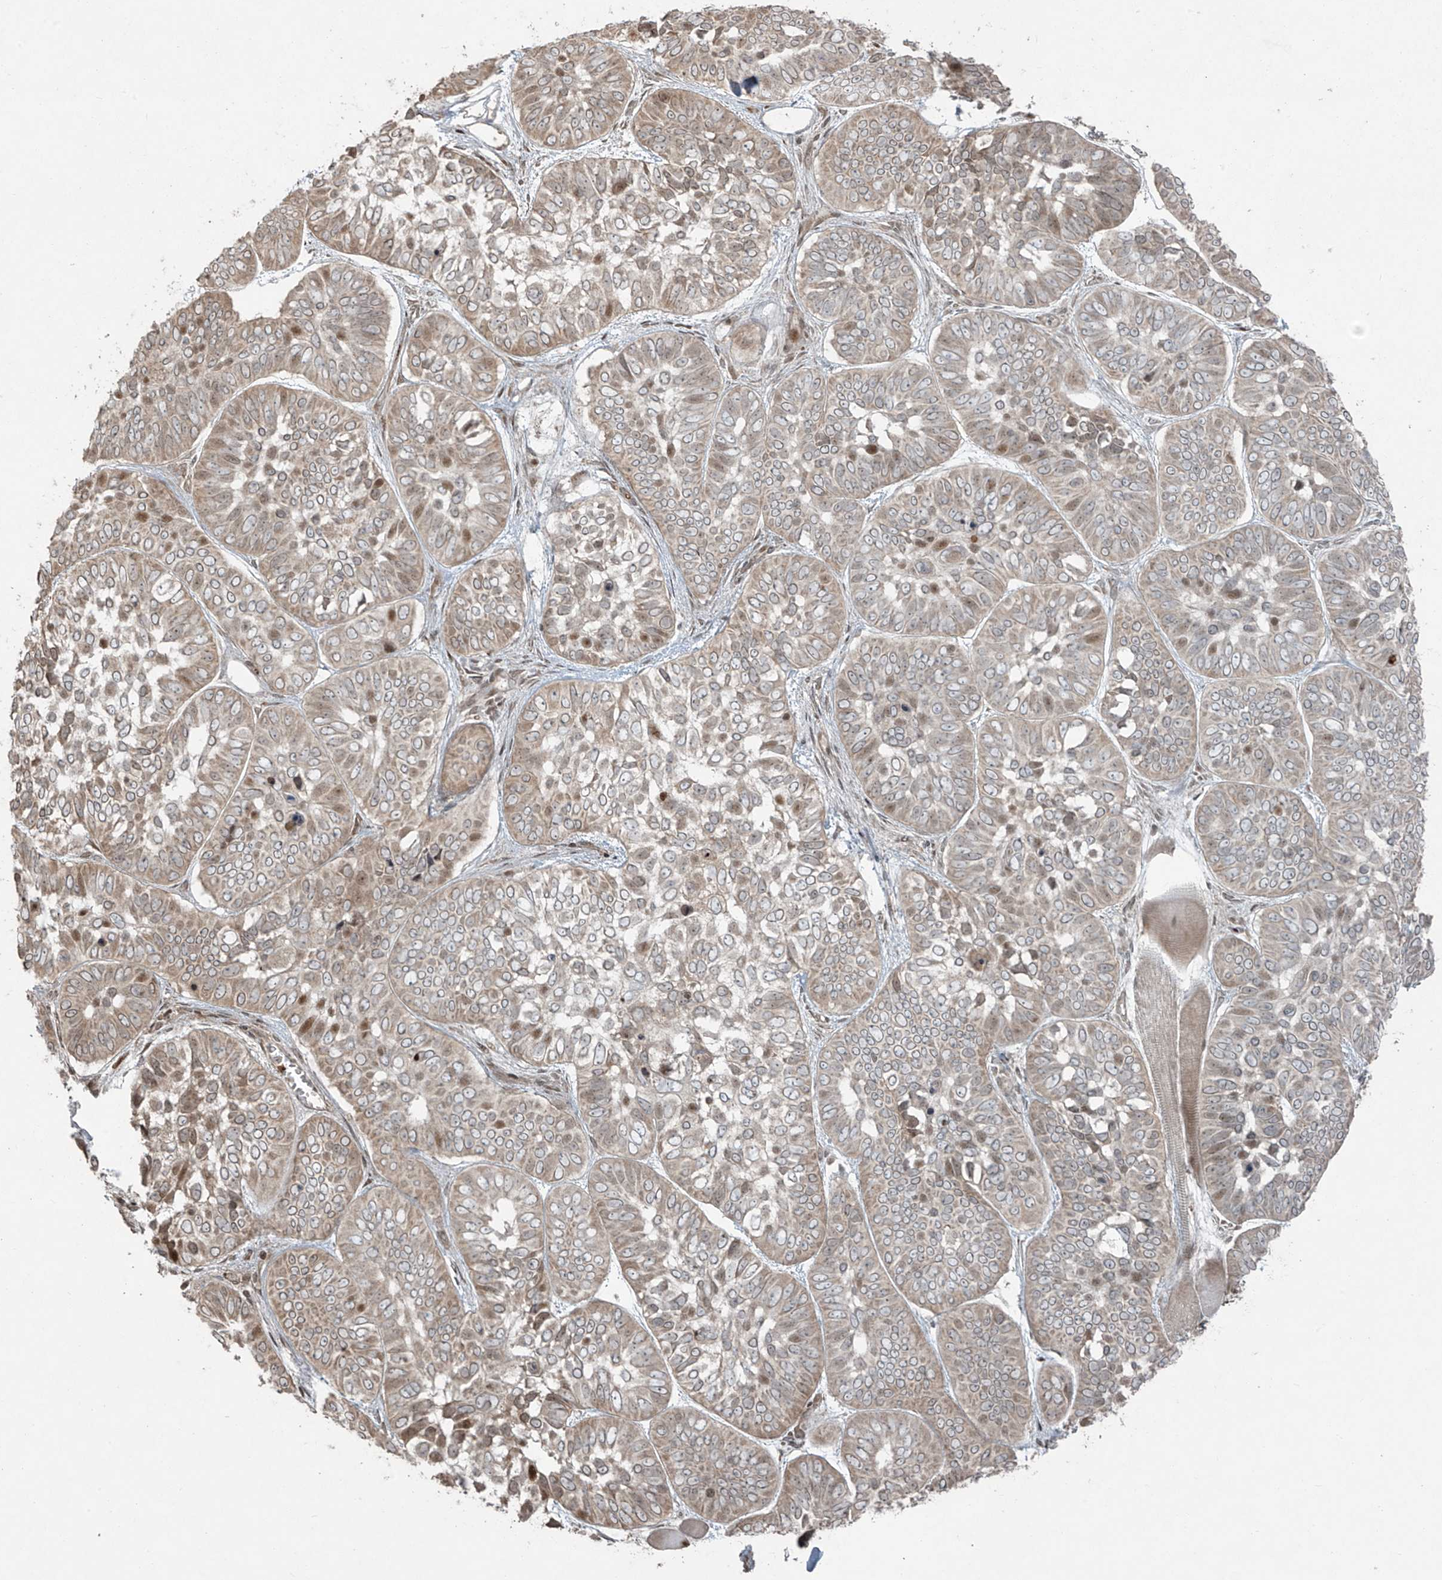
{"staining": {"intensity": "moderate", "quantity": "<25%", "location": "nuclear"}, "tissue": "skin cancer", "cell_type": "Tumor cells", "image_type": "cancer", "snomed": [{"axis": "morphology", "description": "Basal cell carcinoma"}, {"axis": "topography", "description": "Skin"}], "caption": "The micrograph shows immunohistochemical staining of skin cancer. There is moderate nuclear staining is present in approximately <25% of tumor cells.", "gene": "TTC22", "patient": {"sex": "male", "age": 62}}